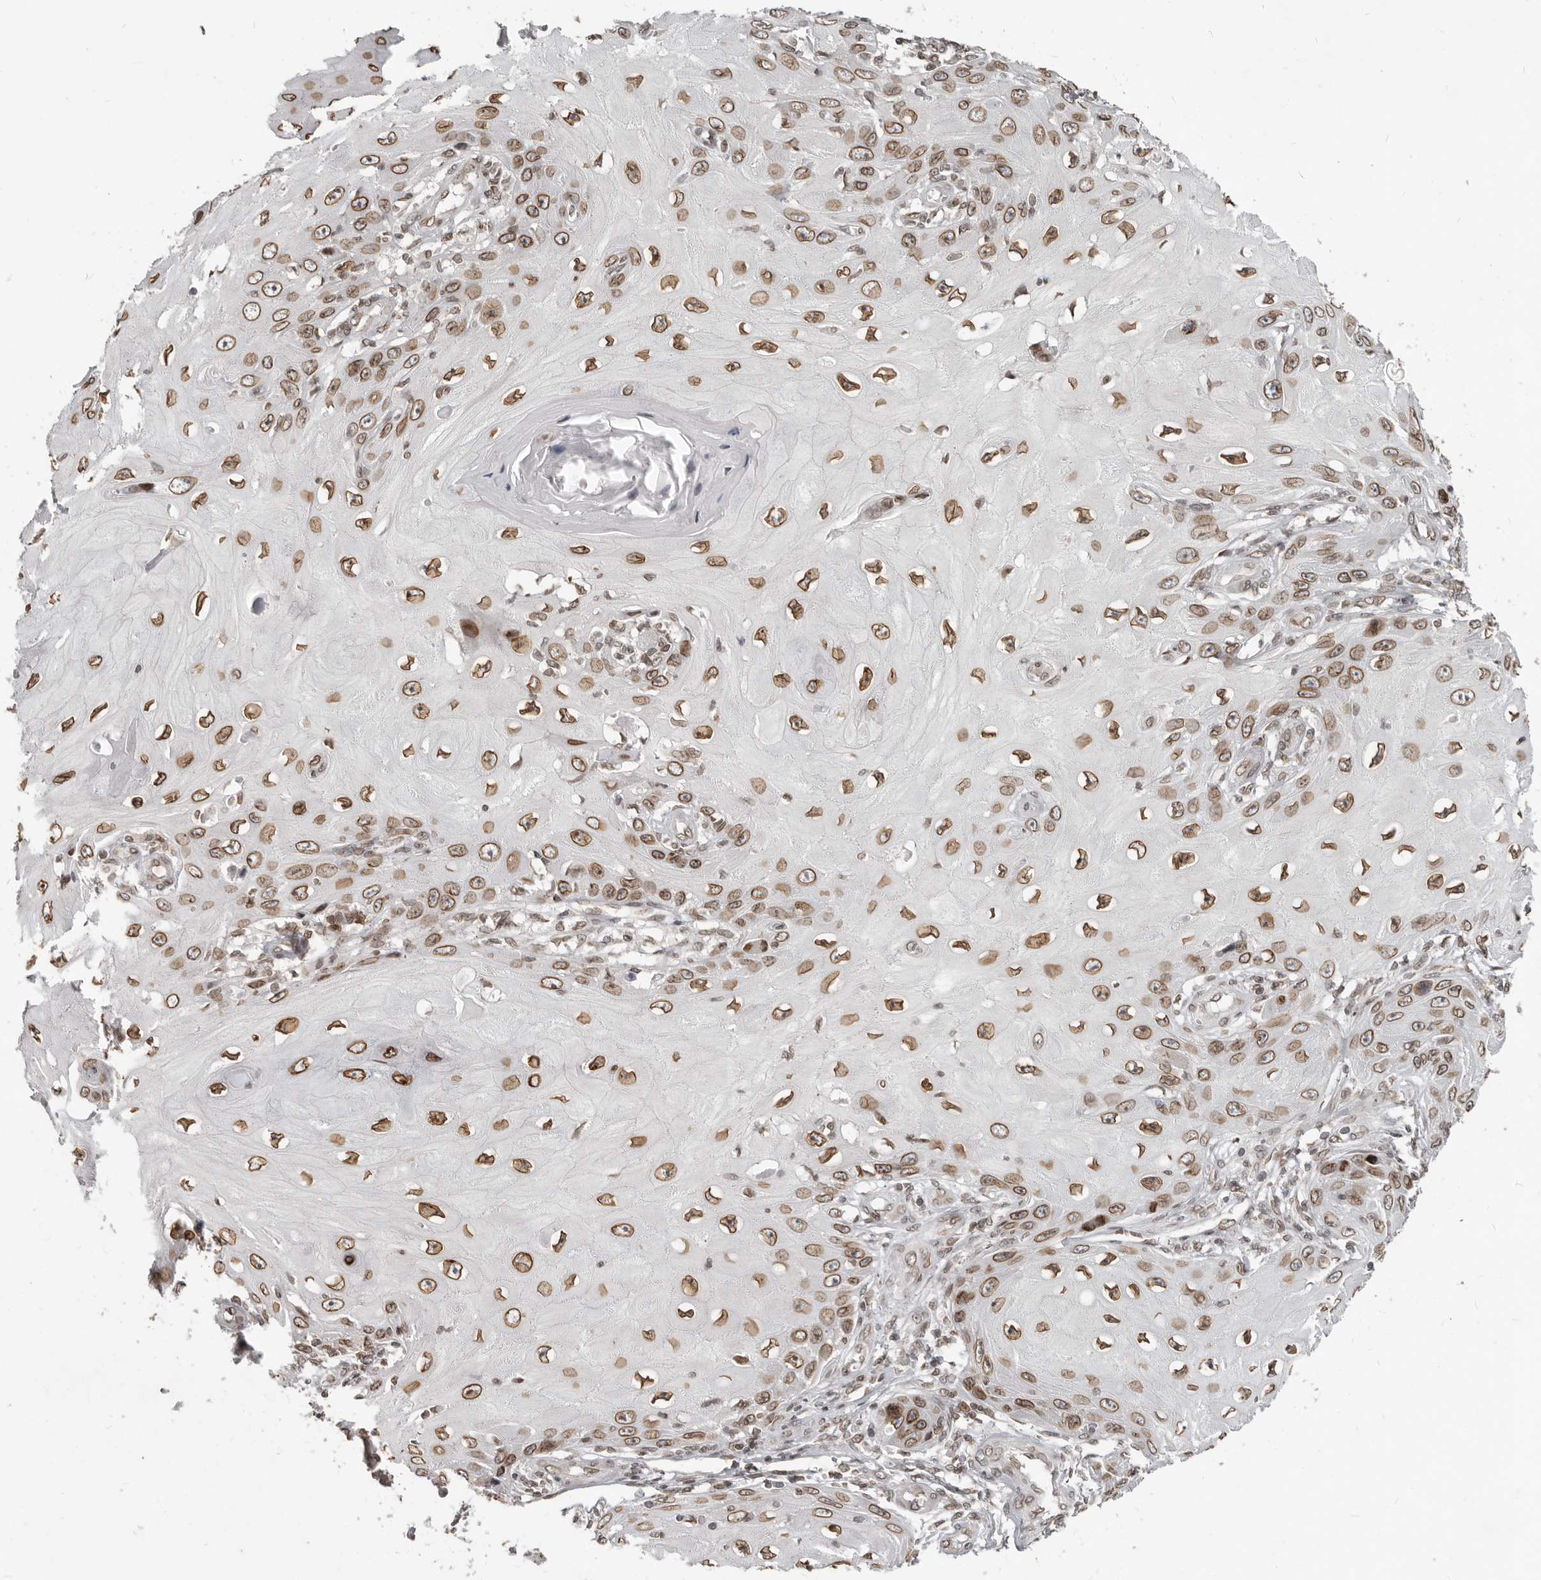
{"staining": {"intensity": "moderate", "quantity": ">75%", "location": "cytoplasmic/membranous,nuclear"}, "tissue": "skin cancer", "cell_type": "Tumor cells", "image_type": "cancer", "snomed": [{"axis": "morphology", "description": "Squamous cell carcinoma, NOS"}, {"axis": "topography", "description": "Skin"}], "caption": "Protein positivity by immunohistochemistry (IHC) demonstrates moderate cytoplasmic/membranous and nuclear staining in about >75% of tumor cells in skin cancer.", "gene": "NUP153", "patient": {"sex": "female", "age": 73}}